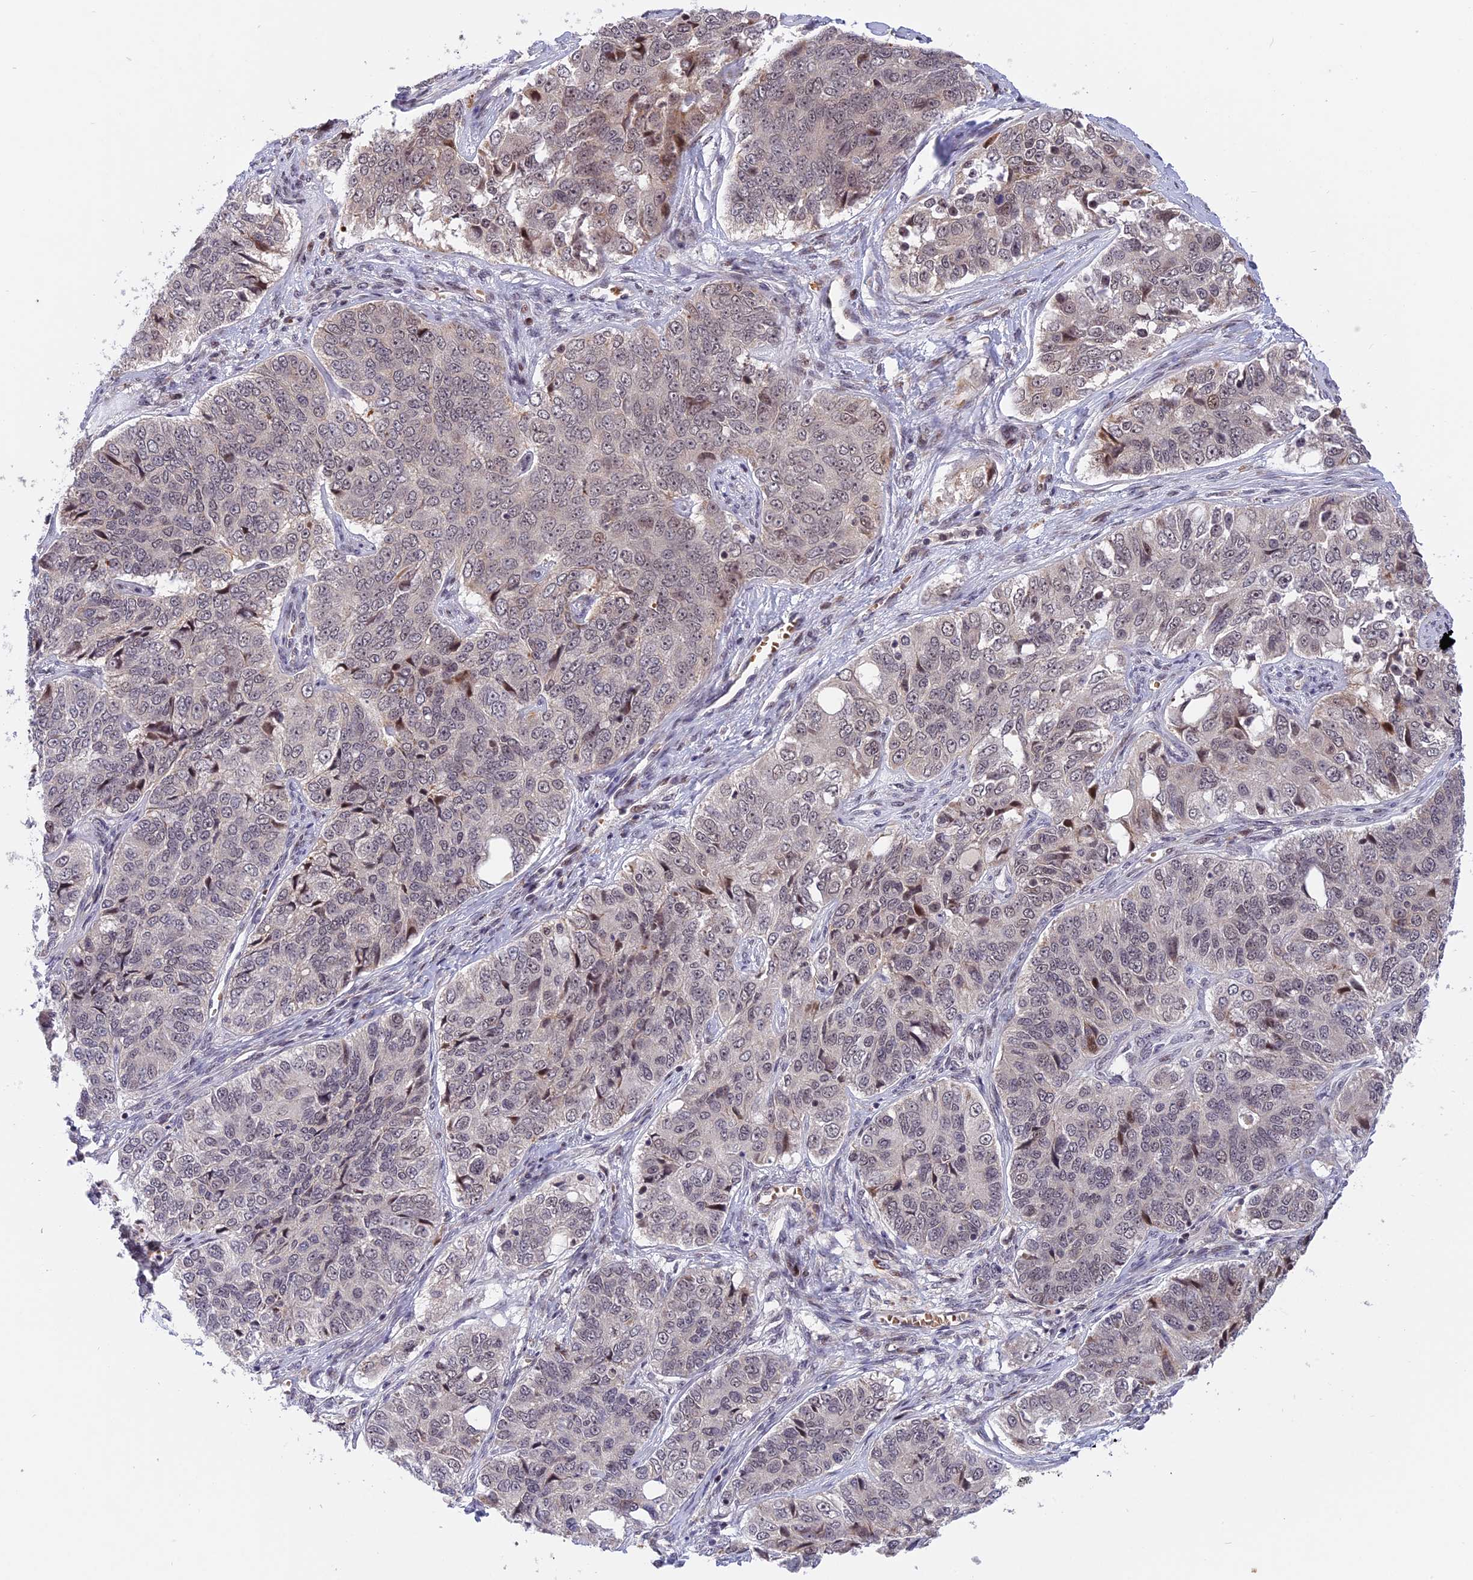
{"staining": {"intensity": "weak", "quantity": "25%-75%", "location": "nuclear"}, "tissue": "ovarian cancer", "cell_type": "Tumor cells", "image_type": "cancer", "snomed": [{"axis": "morphology", "description": "Carcinoma, endometroid"}, {"axis": "topography", "description": "Ovary"}], "caption": "An image showing weak nuclear staining in about 25%-75% of tumor cells in ovarian cancer (endometroid carcinoma), as visualized by brown immunohistochemical staining.", "gene": "POLR2C", "patient": {"sex": "female", "age": 51}}